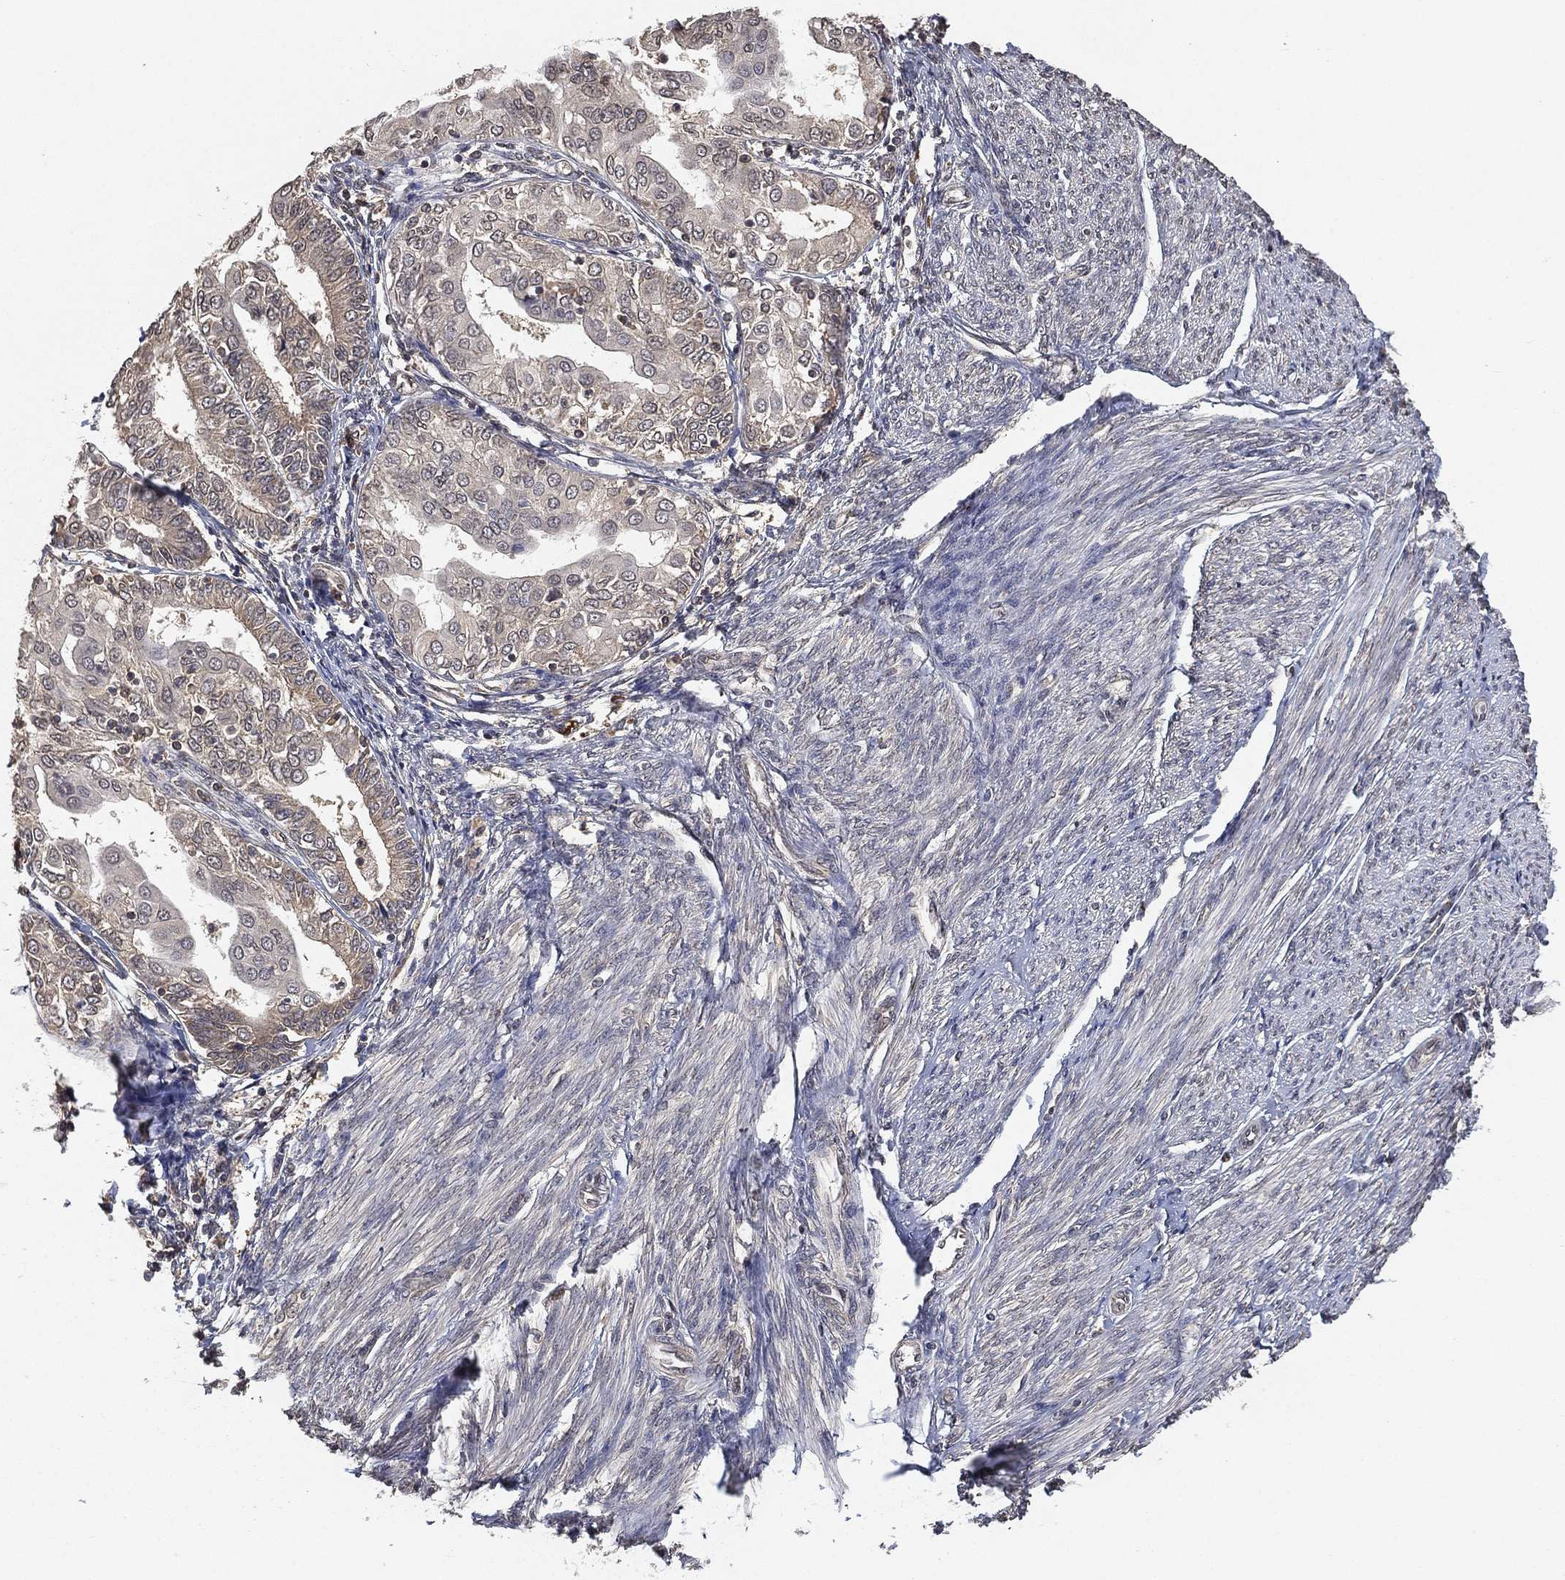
{"staining": {"intensity": "negative", "quantity": "none", "location": "none"}, "tissue": "endometrial cancer", "cell_type": "Tumor cells", "image_type": "cancer", "snomed": [{"axis": "morphology", "description": "Adenocarcinoma, NOS"}, {"axis": "topography", "description": "Endometrium"}], "caption": "DAB immunohistochemical staining of human endometrial adenocarcinoma shows no significant positivity in tumor cells.", "gene": "UBA5", "patient": {"sex": "female", "age": 68}}